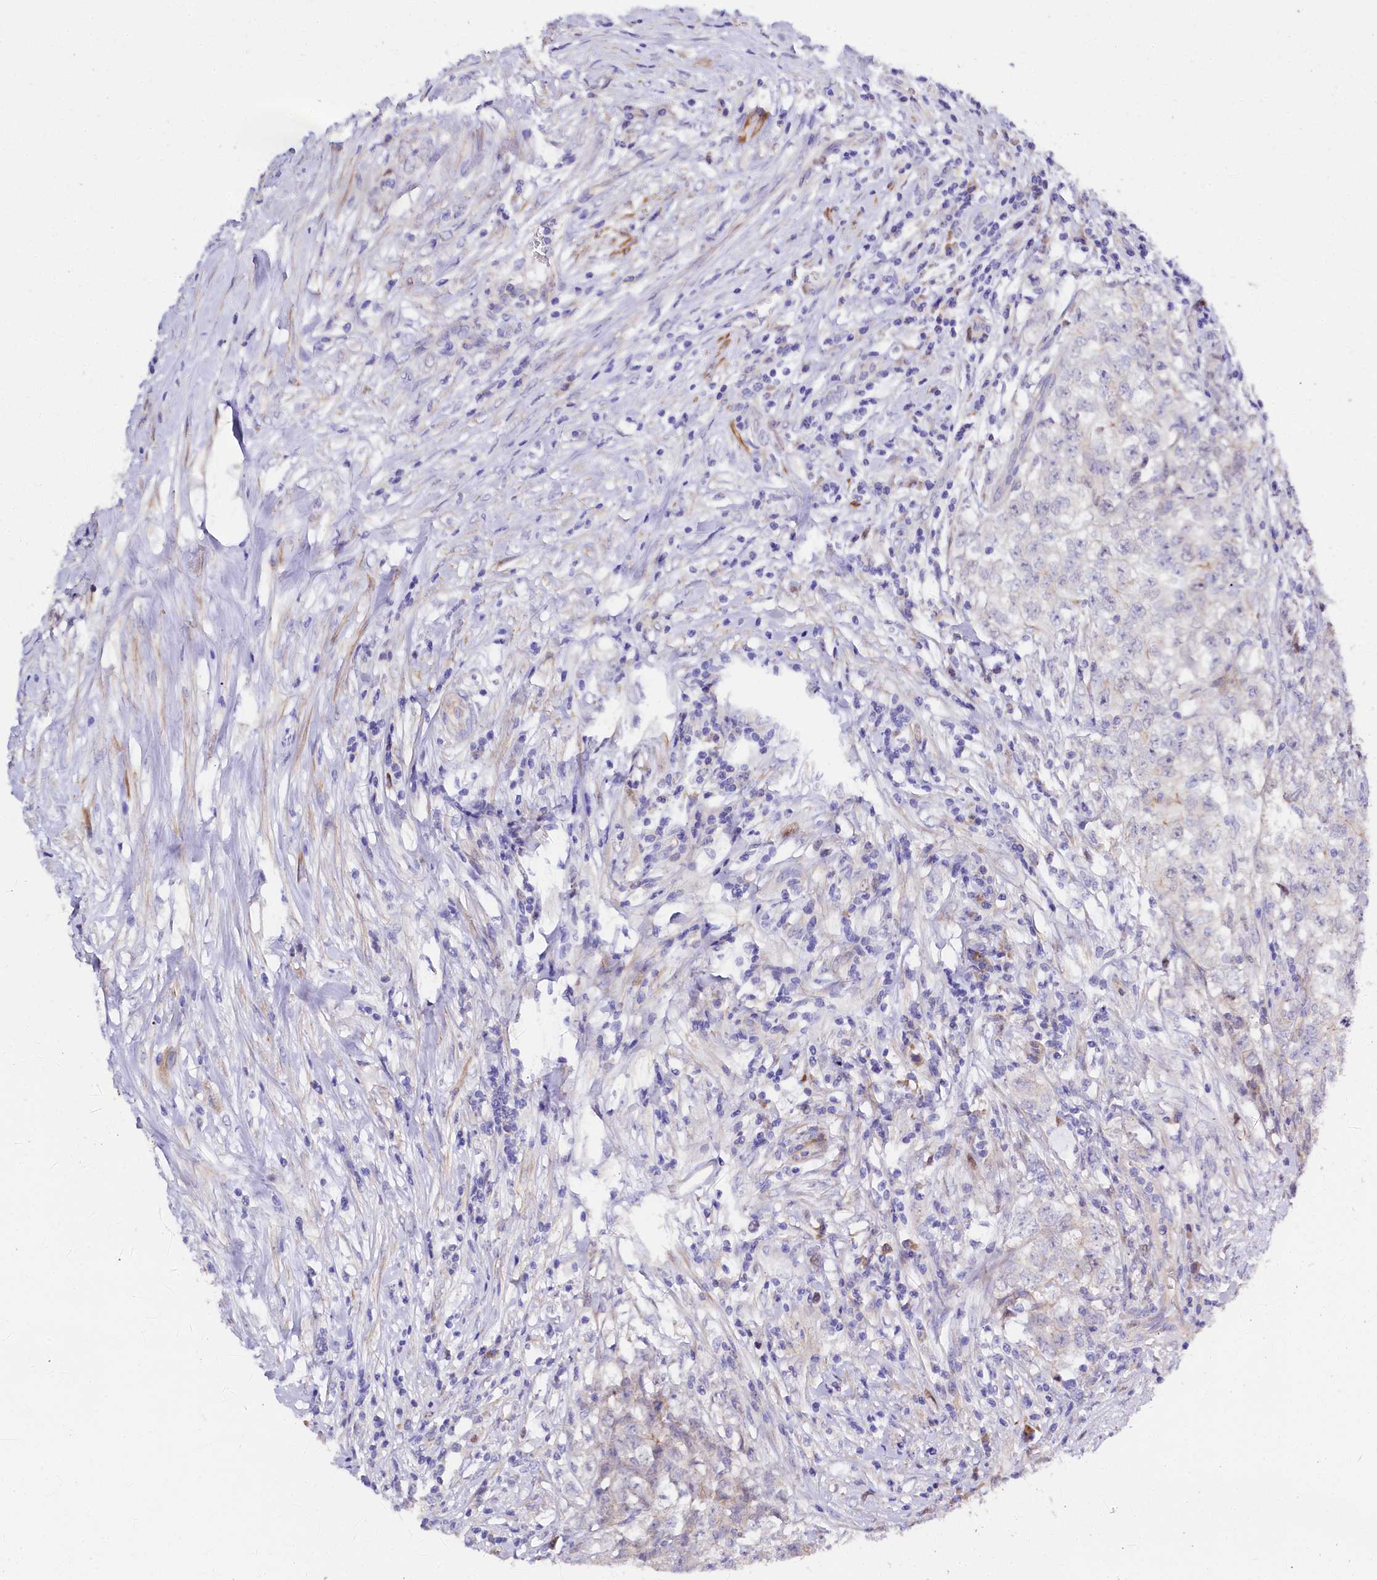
{"staining": {"intensity": "negative", "quantity": "none", "location": "none"}, "tissue": "testis cancer", "cell_type": "Tumor cells", "image_type": "cancer", "snomed": [{"axis": "morphology", "description": "Seminoma, NOS"}, {"axis": "morphology", "description": "Carcinoma, Embryonal, NOS"}, {"axis": "topography", "description": "Testis"}], "caption": "Micrograph shows no significant protein staining in tumor cells of testis cancer (embryonal carcinoma).", "gene": "WNT8A", "patient": {"sex": "male", "age": 43}}